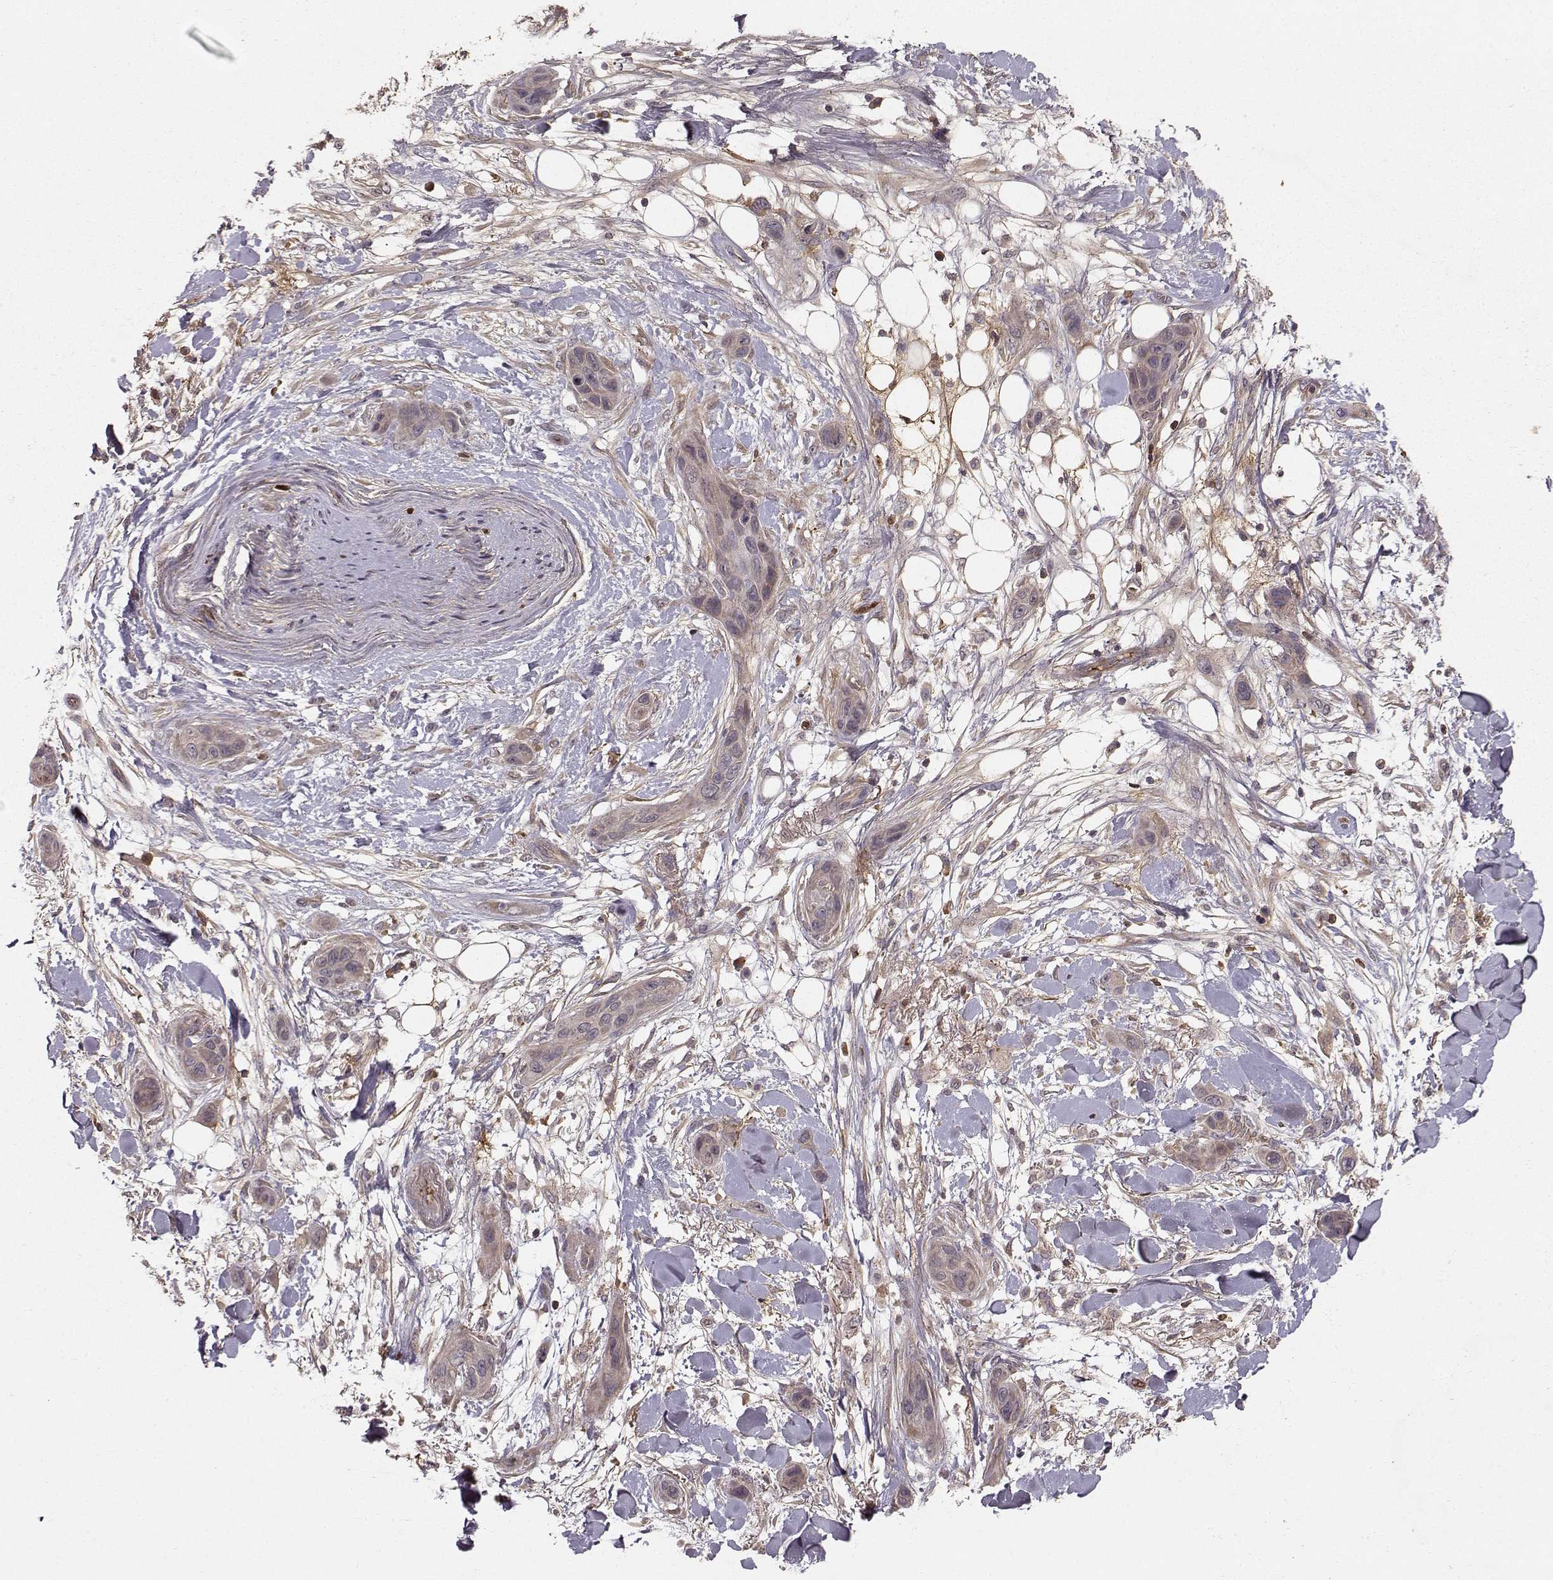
{"staining": {"intensity": "weak", "quantity": "25%-75%", "location": "cytoplasmic/membranous"}, "tissue": "skin cancer", "cell_type": "Tumor cells", "image_type": "cancer", "snomed": [{"axis": "morphology", "description": "Squamous cell carcinoma, NOS"}, {"axis": "topography", "description": "Skin"}], "caption": "Immunohistochemistry staining of squamous cell carcinoma (skin), which shows low levels of weak cytoplasmic/membranous positivity in approximately 25%-75% of tumor cells indicating weak cytoplasmic/membranous protein staining. The staining was performed using DAB (brown) for protein detection and nuclei were counterstained in hematoxylin (blue).", "gene": "WNT6", "patient": {"sex": "male", "age": 79}}